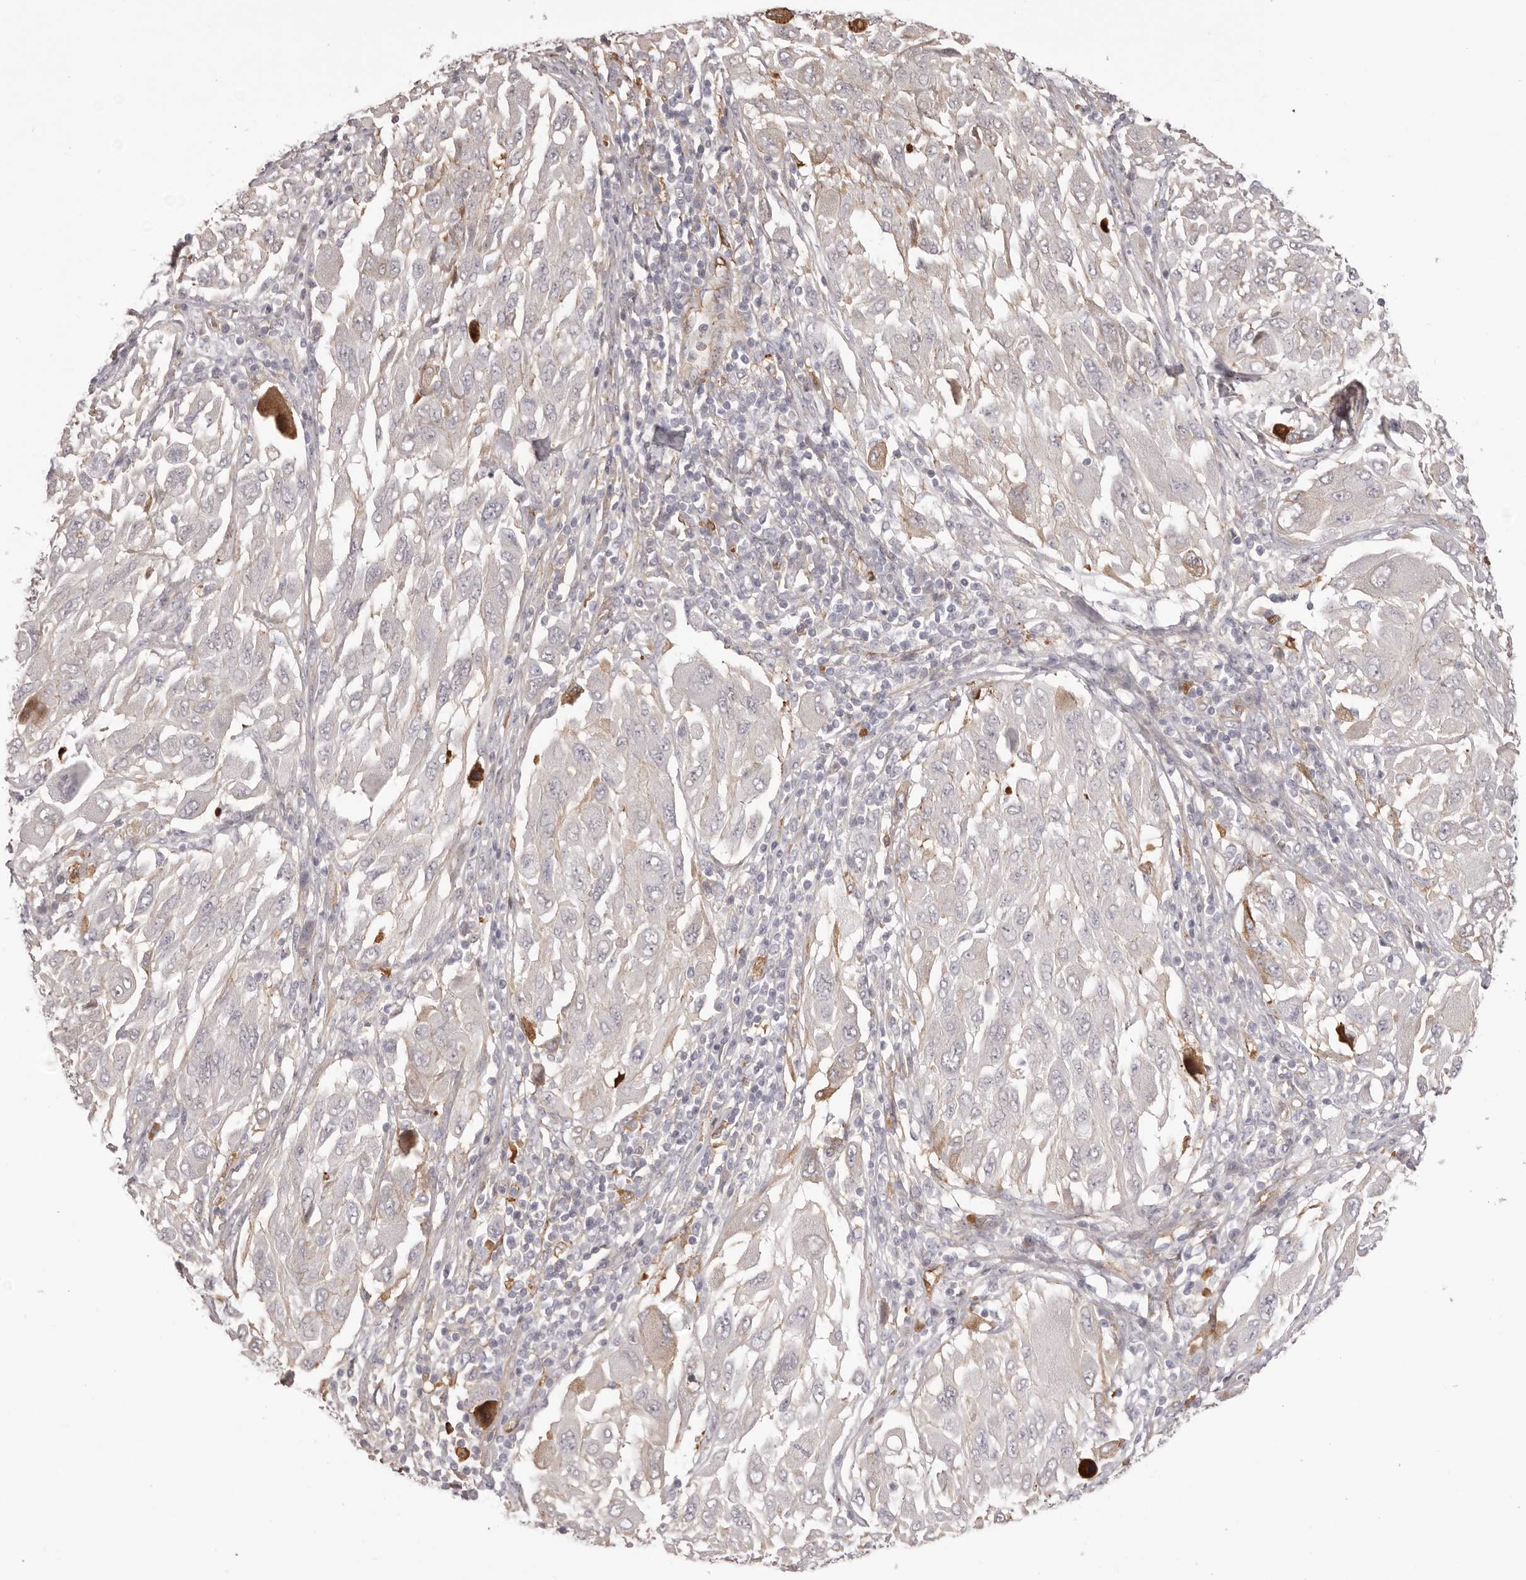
{"staining": {"intensity": "negative", "quantity": "none", "location": "none"}, "tissue": "melanoma", "cell_type": "Tumor cells", "image_type": "cancer", "snomed": [{"axis": "morphology", "description": "Malignant melanoma, NOS"}, {"axis": "topography", "description": "Skin"}], "caption": "Human melanoma stained for a protein using immunohistochemistry reveals no staining in tumor cells.", "gene": "OTUD3", "patient": {"sex": "female", "age": 91}}